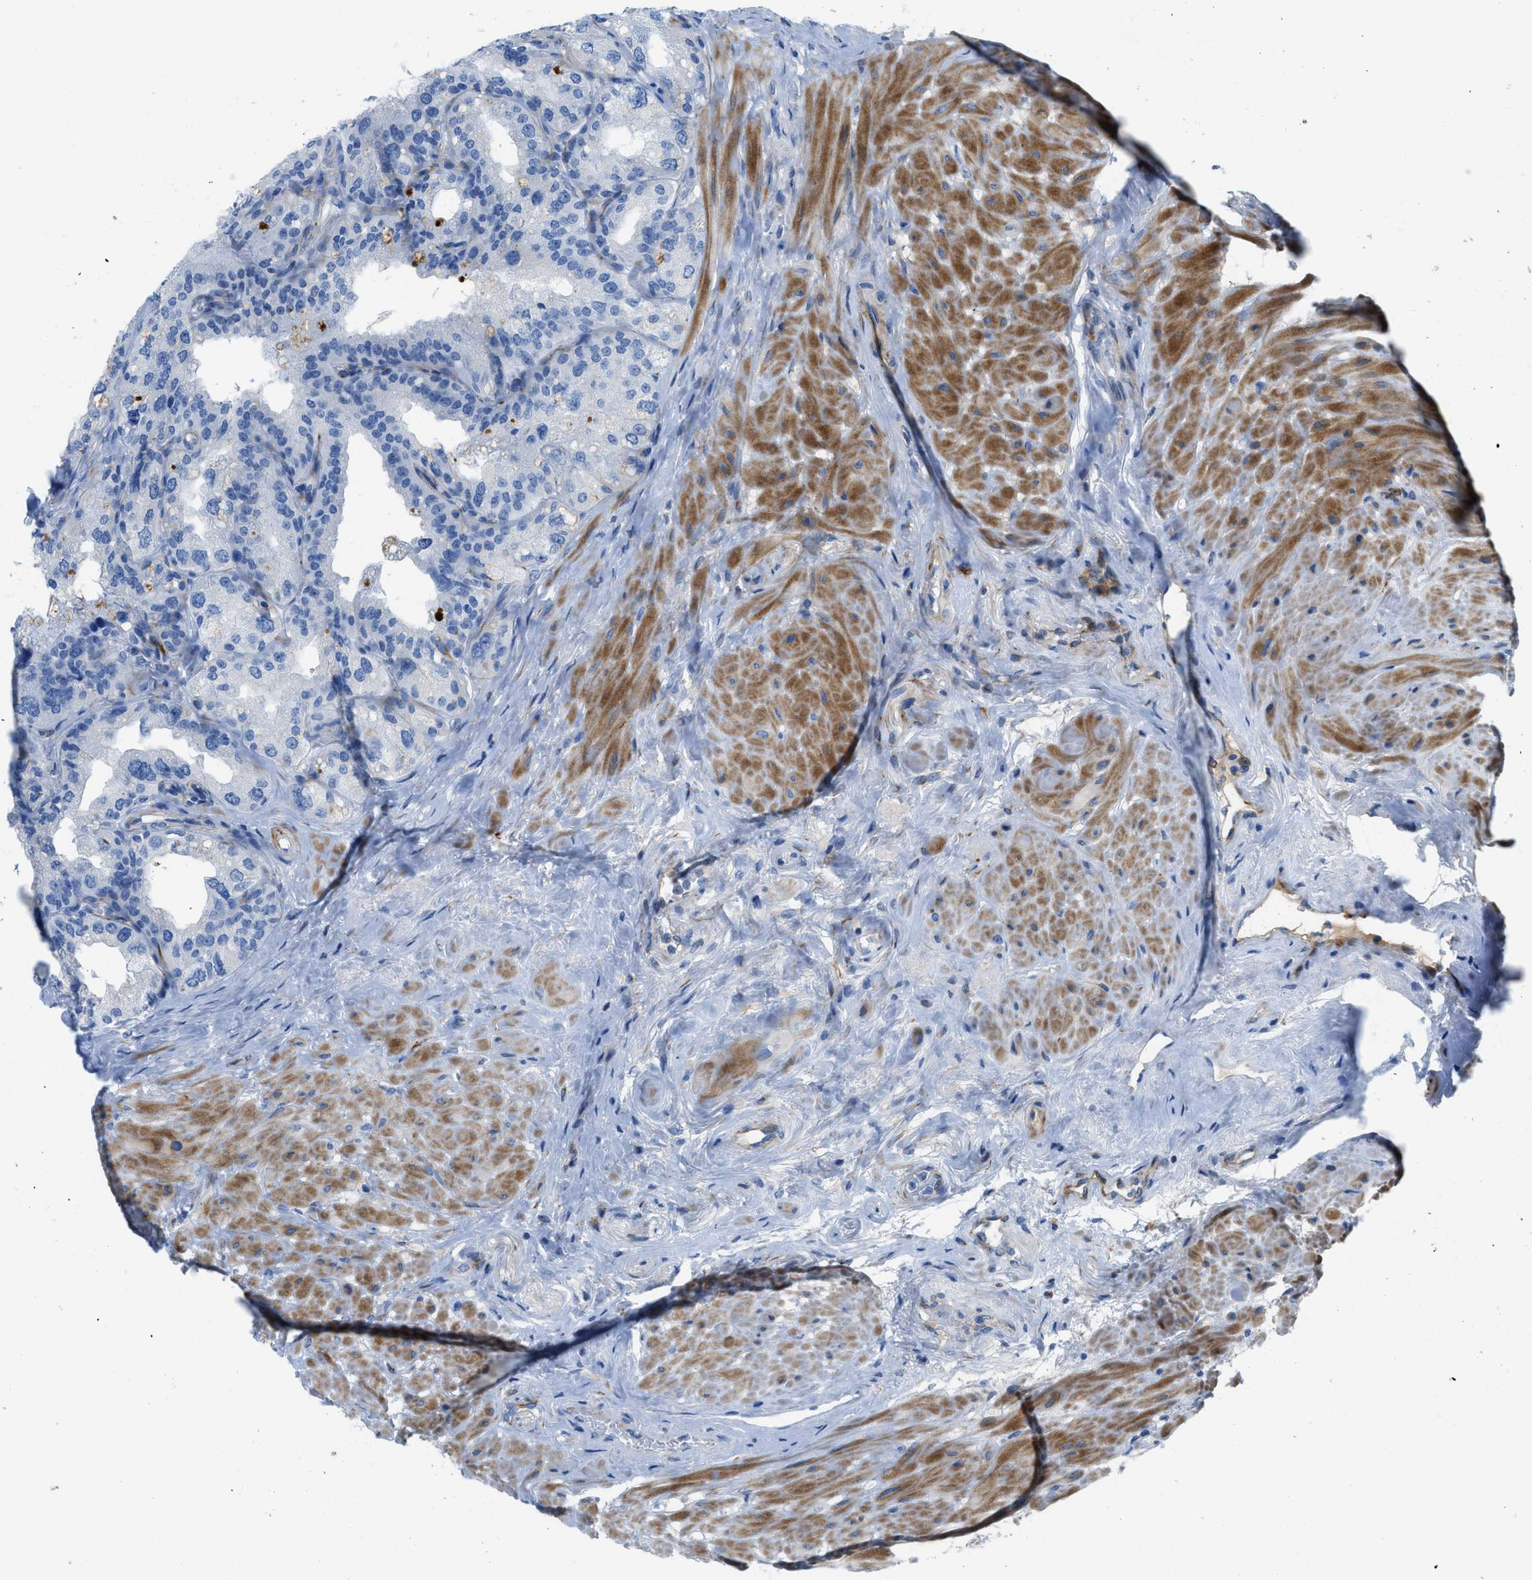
{"staining": {"intensity": "negative", "quantity": "none", "location": "none"}, "tissue": "seminal vesicle", "cell_type": "Glandular cells", "image_type": "normal", "snomed": [{"axis": "morphology", "description": "Normal tissue, NOS"}, {"axis": "topography", "description": "Seminal veicle"}], "caption": "Immunohistochemical staining of benign seminal vesicle shows no significant positivity in glandular cells. (Brightfield microscopy of DAB immunohistochemistry at high magnification).", "gene": "XCR1", "patient": {"sex": "male", "age": 68}}